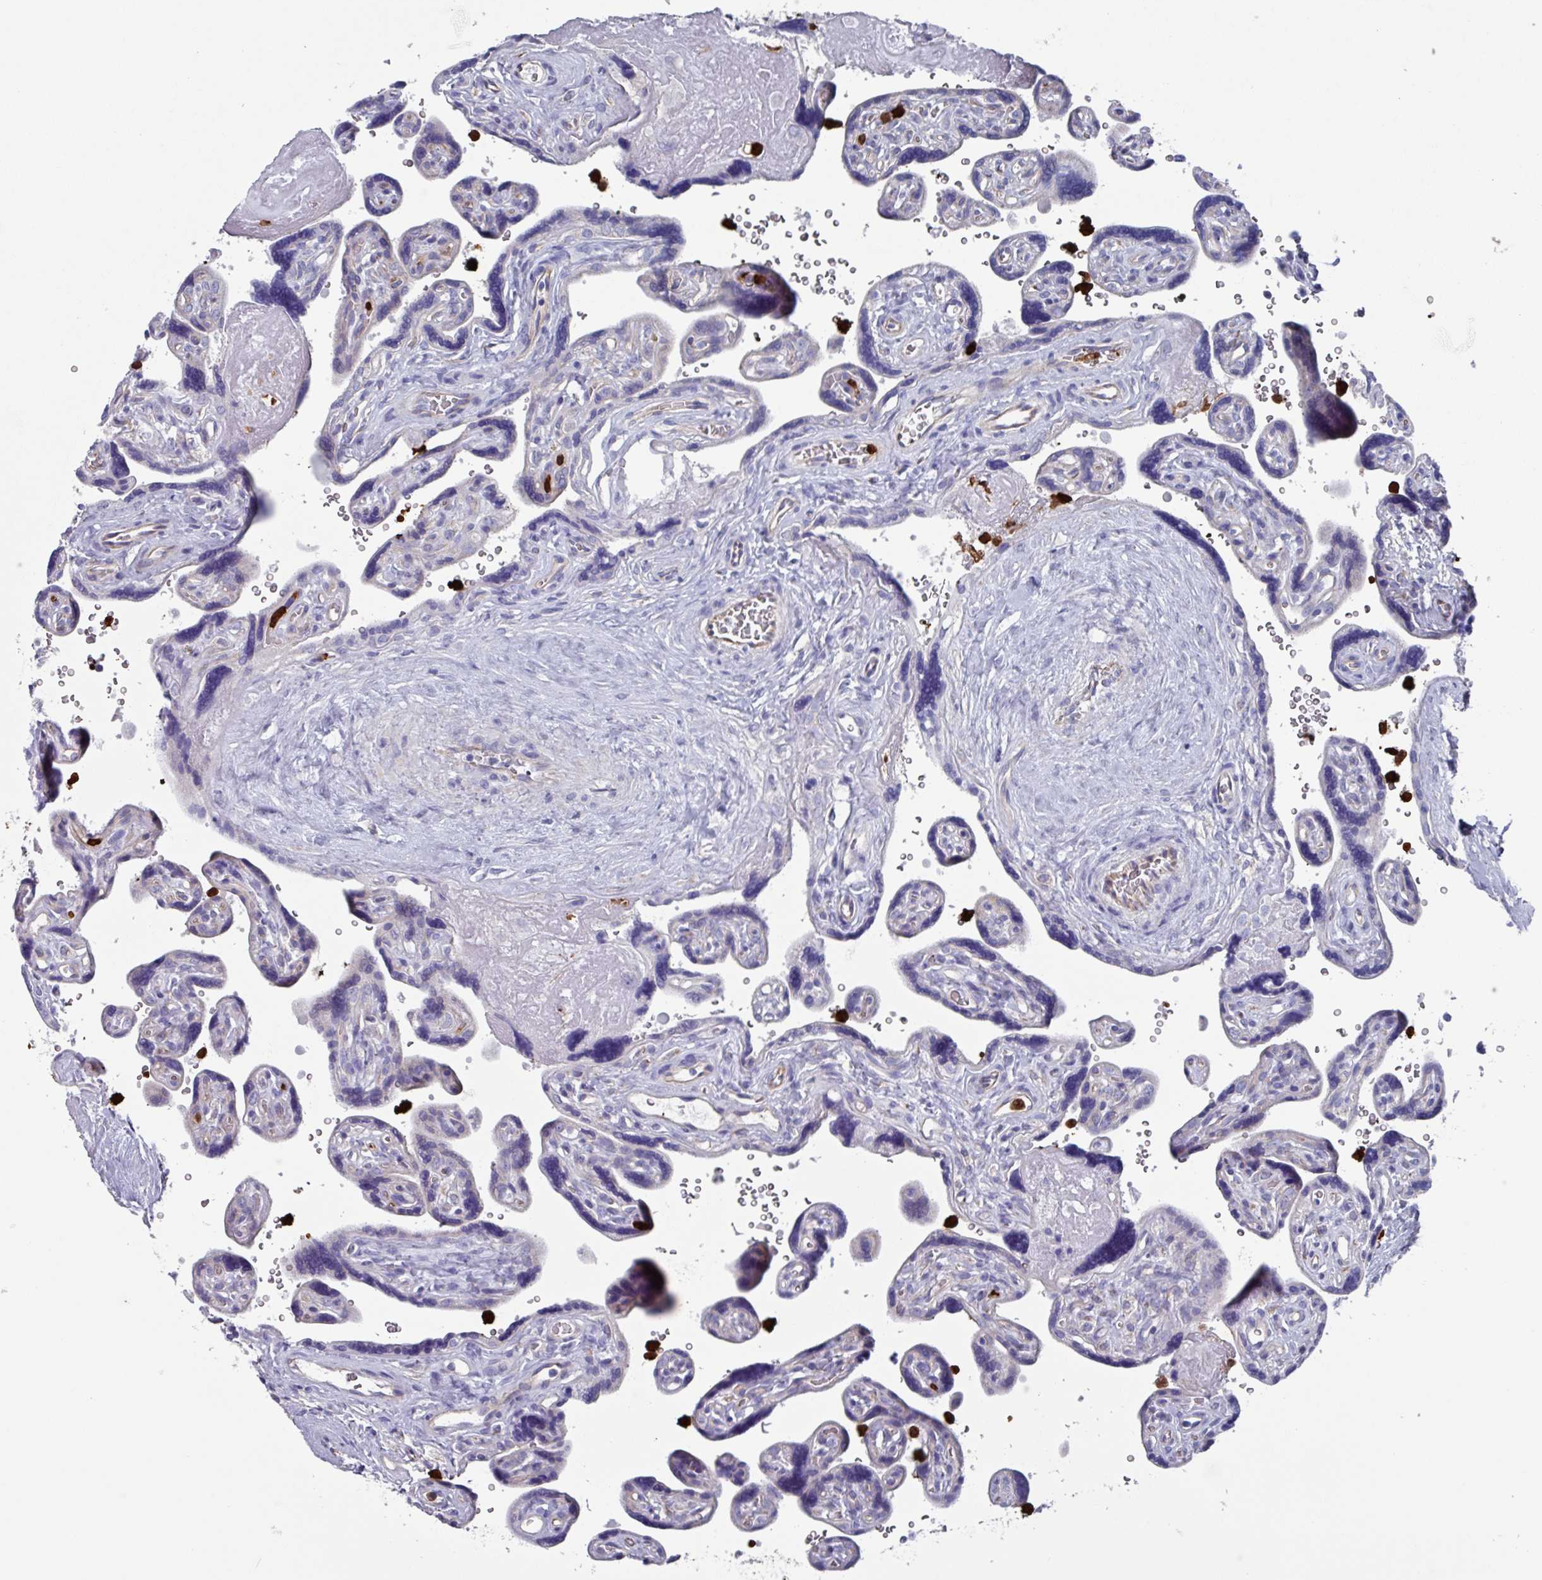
{"staining": {"intensity": "negative", "quantity": "none", "location": "none"}, "tissue": "placenta", "cell_type": "Trophoblastic cells", "image_type": "normal", "snomed": [{"axis": "morphology", "description": "Normal tissue, NOS"}, {"axis": "topography", "description": "Placenta"}], "caption": "DAB (3,3'-diaminobenzidine) immunohistochemical staining of unremarkable human placenta shows no significant positivity in trophoblastic cells. The staining was performed using DAB (3,3'-diaminobenzidine) to visualize the protein expression in brown, while the nuclei were stained in blue with hematoxylin (Magnification: 20x).", "gene": "UQCC2", "patient": {"sex": "female", "age": 39}}